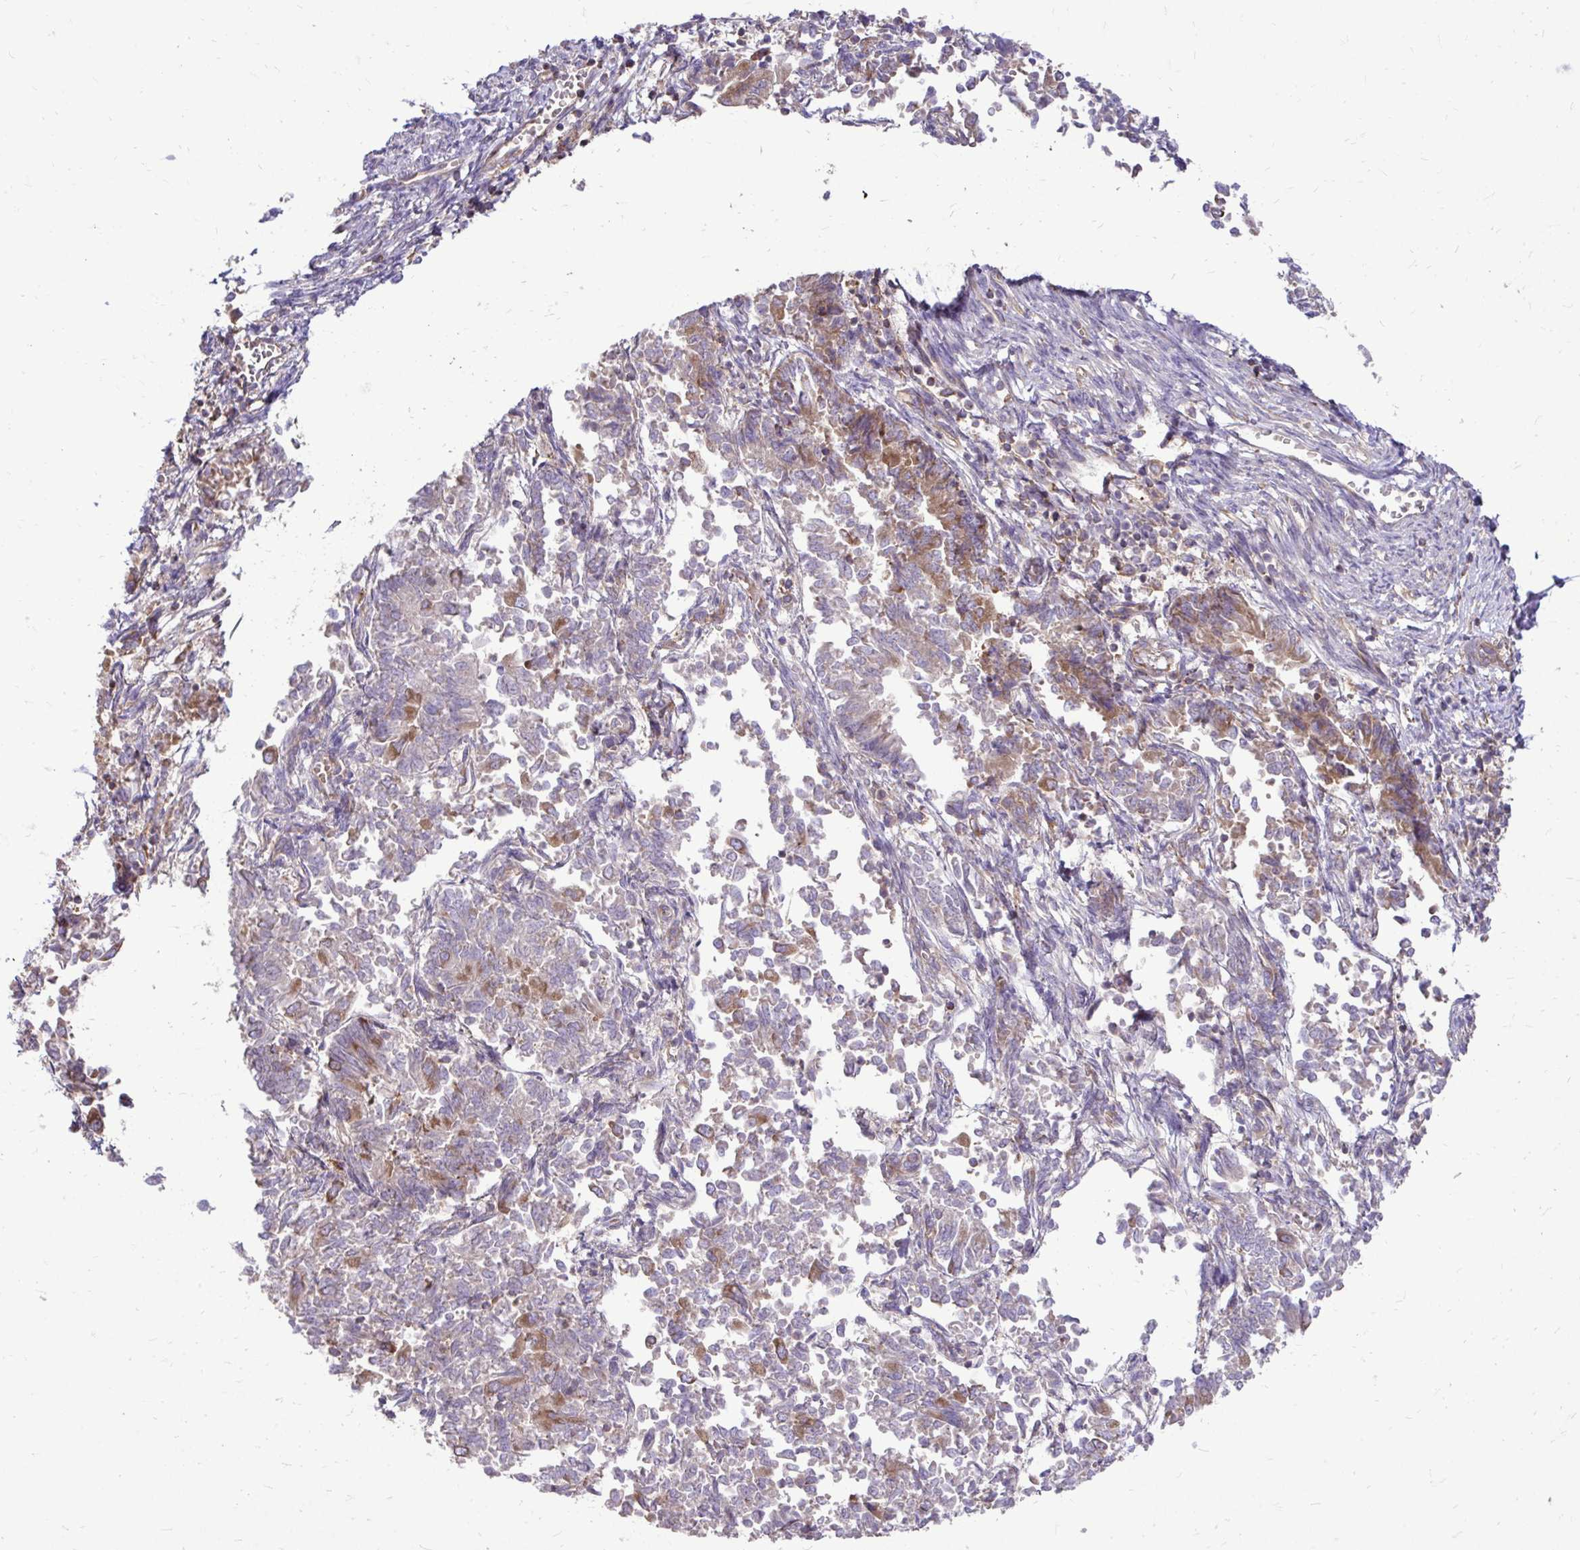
{"staining": {"intensity": "moderate", "quantity": "25%-75%", "location": "cytoplasmic/membranous"}, "tissue": "endometrial cancer", "cell_type": "Tumor cells", "image_type": "cancer", "snomed": [{"axis": "morphology", "description": "Adenocarcinoma, NOS"}, {"axis": "topography", "description": "Endometrium"}], "caption": "A brown stain highlights moderate cytoplasmic/membranous expression of a protein in endometrial cancer tumor cells.", "gene": "FMR1", "patient": {"sex": "female", "age": 65}}